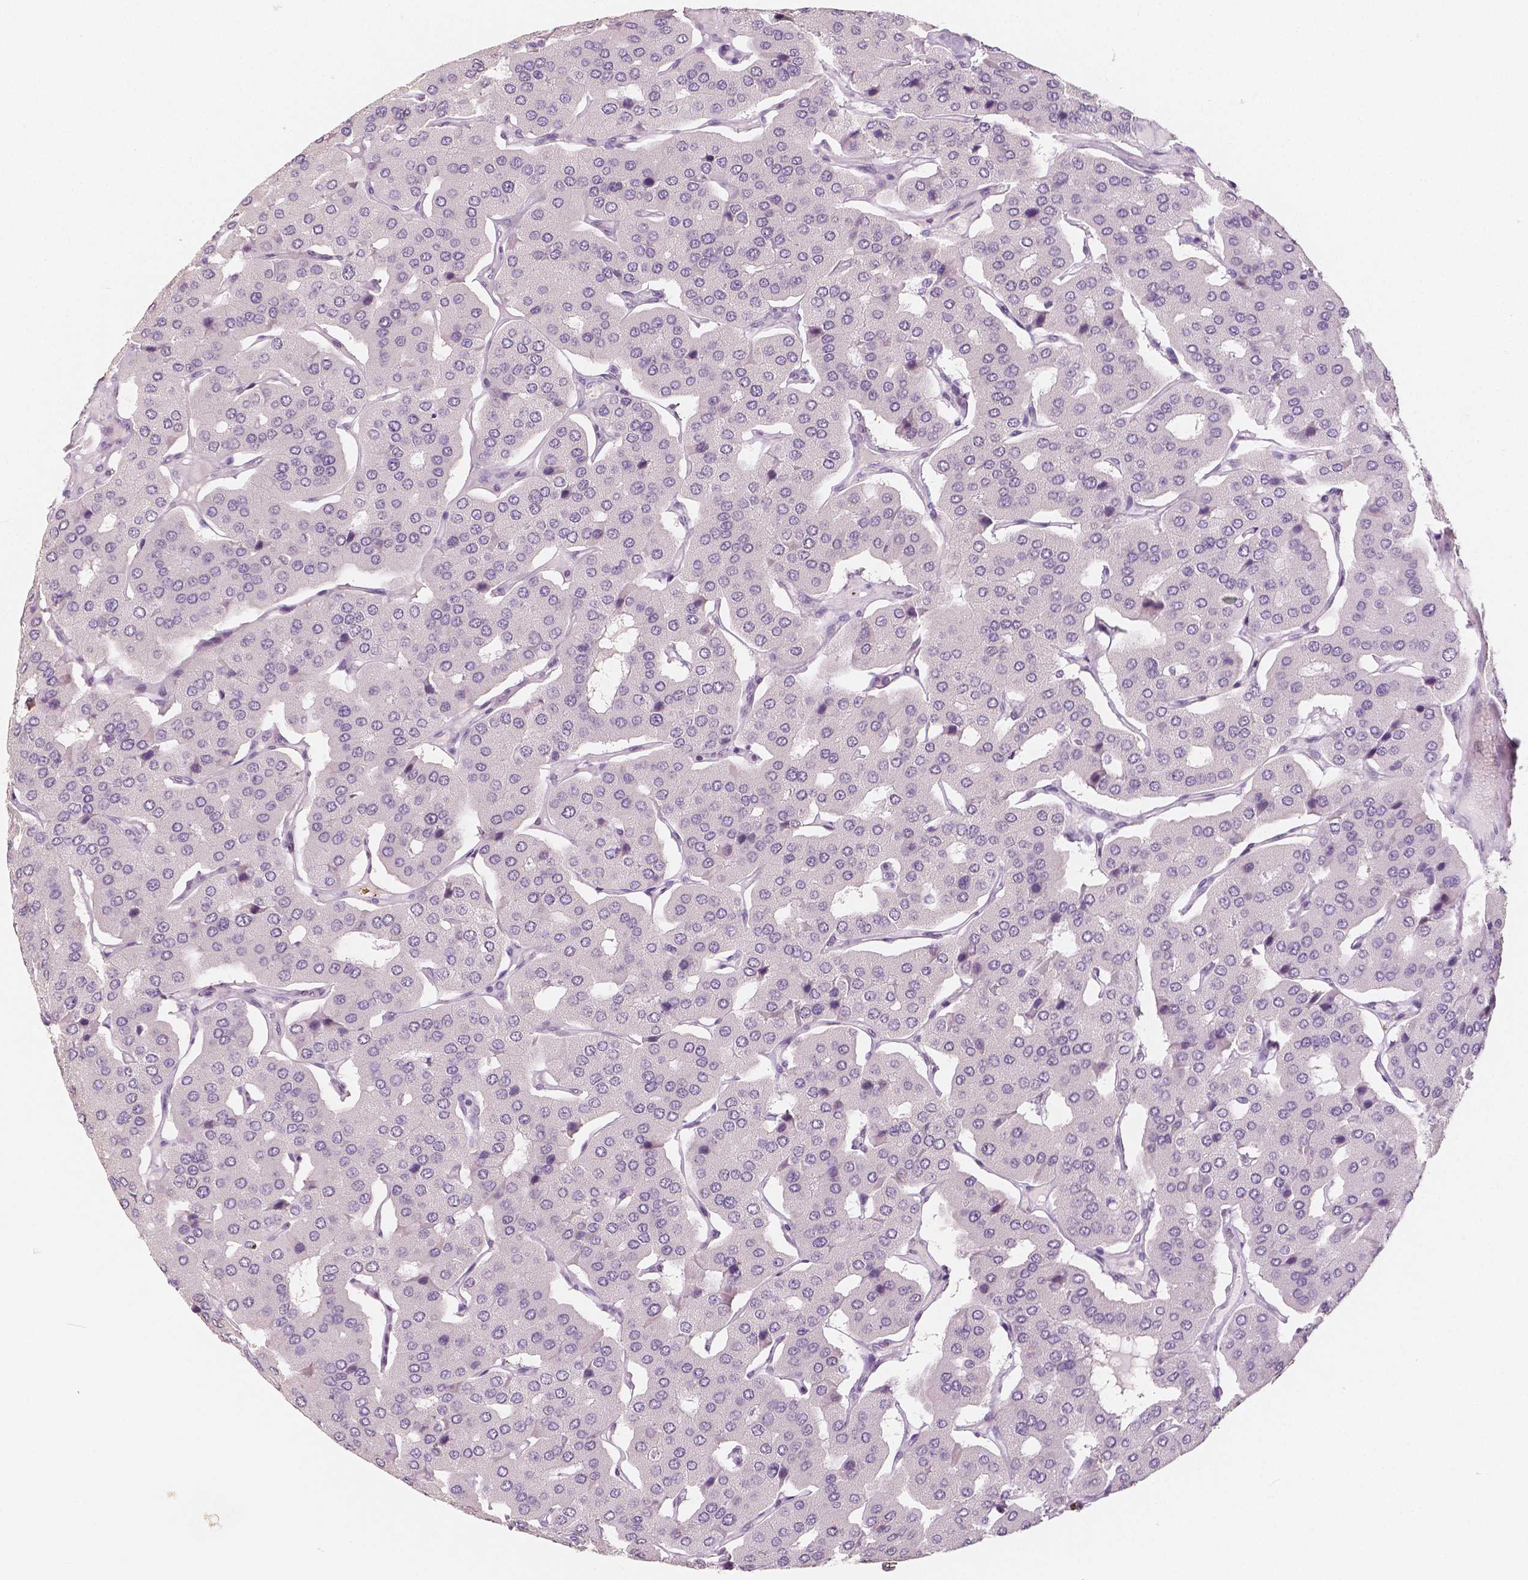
{"staining": {"intensity": "negative", "quantity": "none", "location": "none"}, "tissue": "parathyroid gland", "cell_type": "Glandular cells", "image_type": "normal", "snomed": [{"axis": "morphology", "description": "Normal tissue, NOS"}, {"axis": "morphology", "description": "Adenoma, NOS"}, {"axis": "topography", "description": "Parathyroid gland"}], "caption": "Glandular cells show no significant protein expression in benign parathyroid gland. (DAB (3,3'-diaminobenzidine) immunohistochemistry visualized using brightfield microscopy, high magnification).", "gene": "KDM5B", "patient": {"sex": "female", "age": 86}}